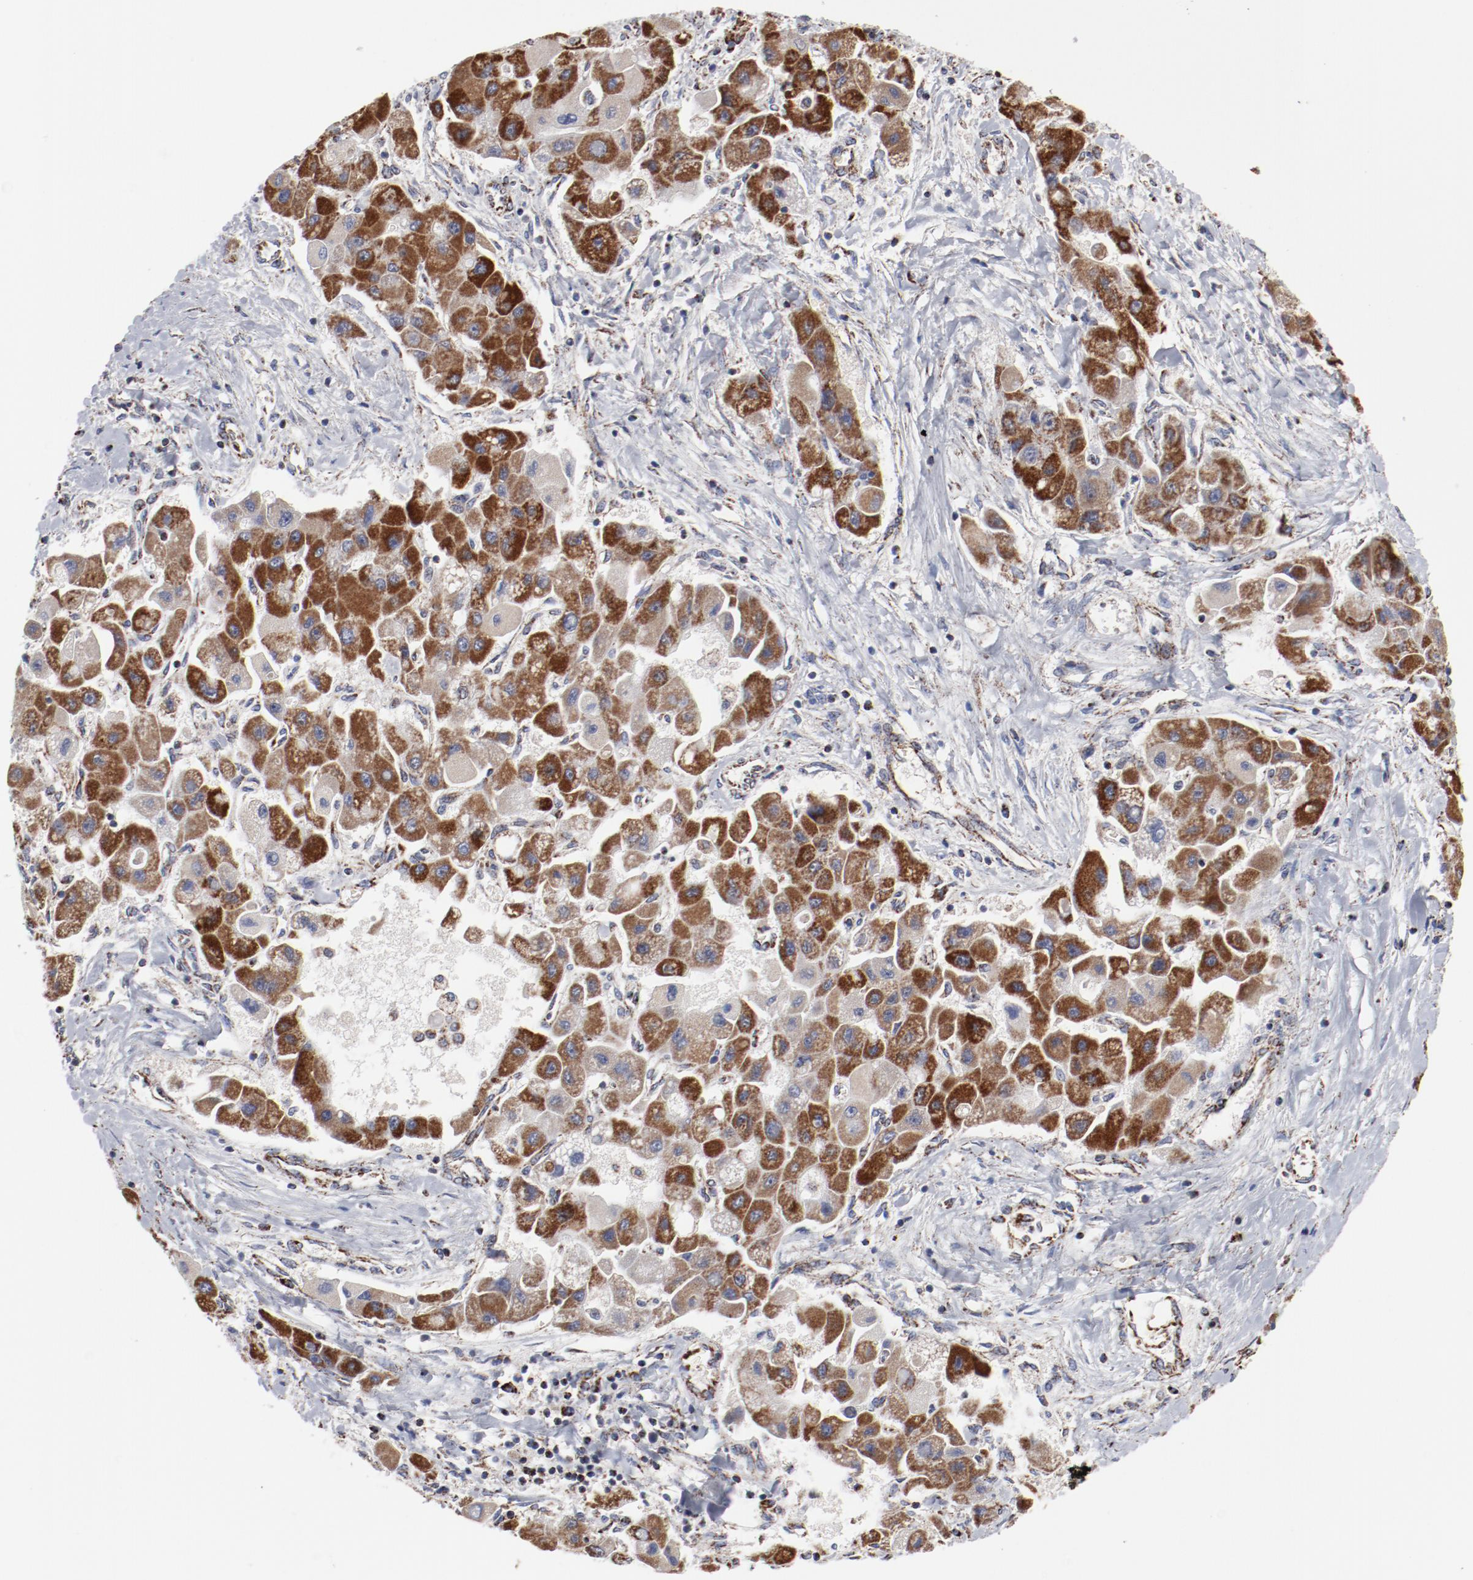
{"staining": {"intensity": "strong", "quantity": "25%-75%", "location": "cytoplasmic/membranous"}, "tissue": "liver cancer", "cell_type": "Tumor cells", "image_type": "cancer", "snomed": [{"axis": "morphology", "description": "Carcinoma, Hepatocellular, NOS"}, {"axis": "topography", "description": "Liver"}], "caption": "About 25%-75% of tumor cells in human liver cancer display strong cytoplasmic/membranous protein expression as visualized by brown immunohistochemical staining.", "gene": "NDUFV2", "patient": {"sex": "male", "age": 24}}